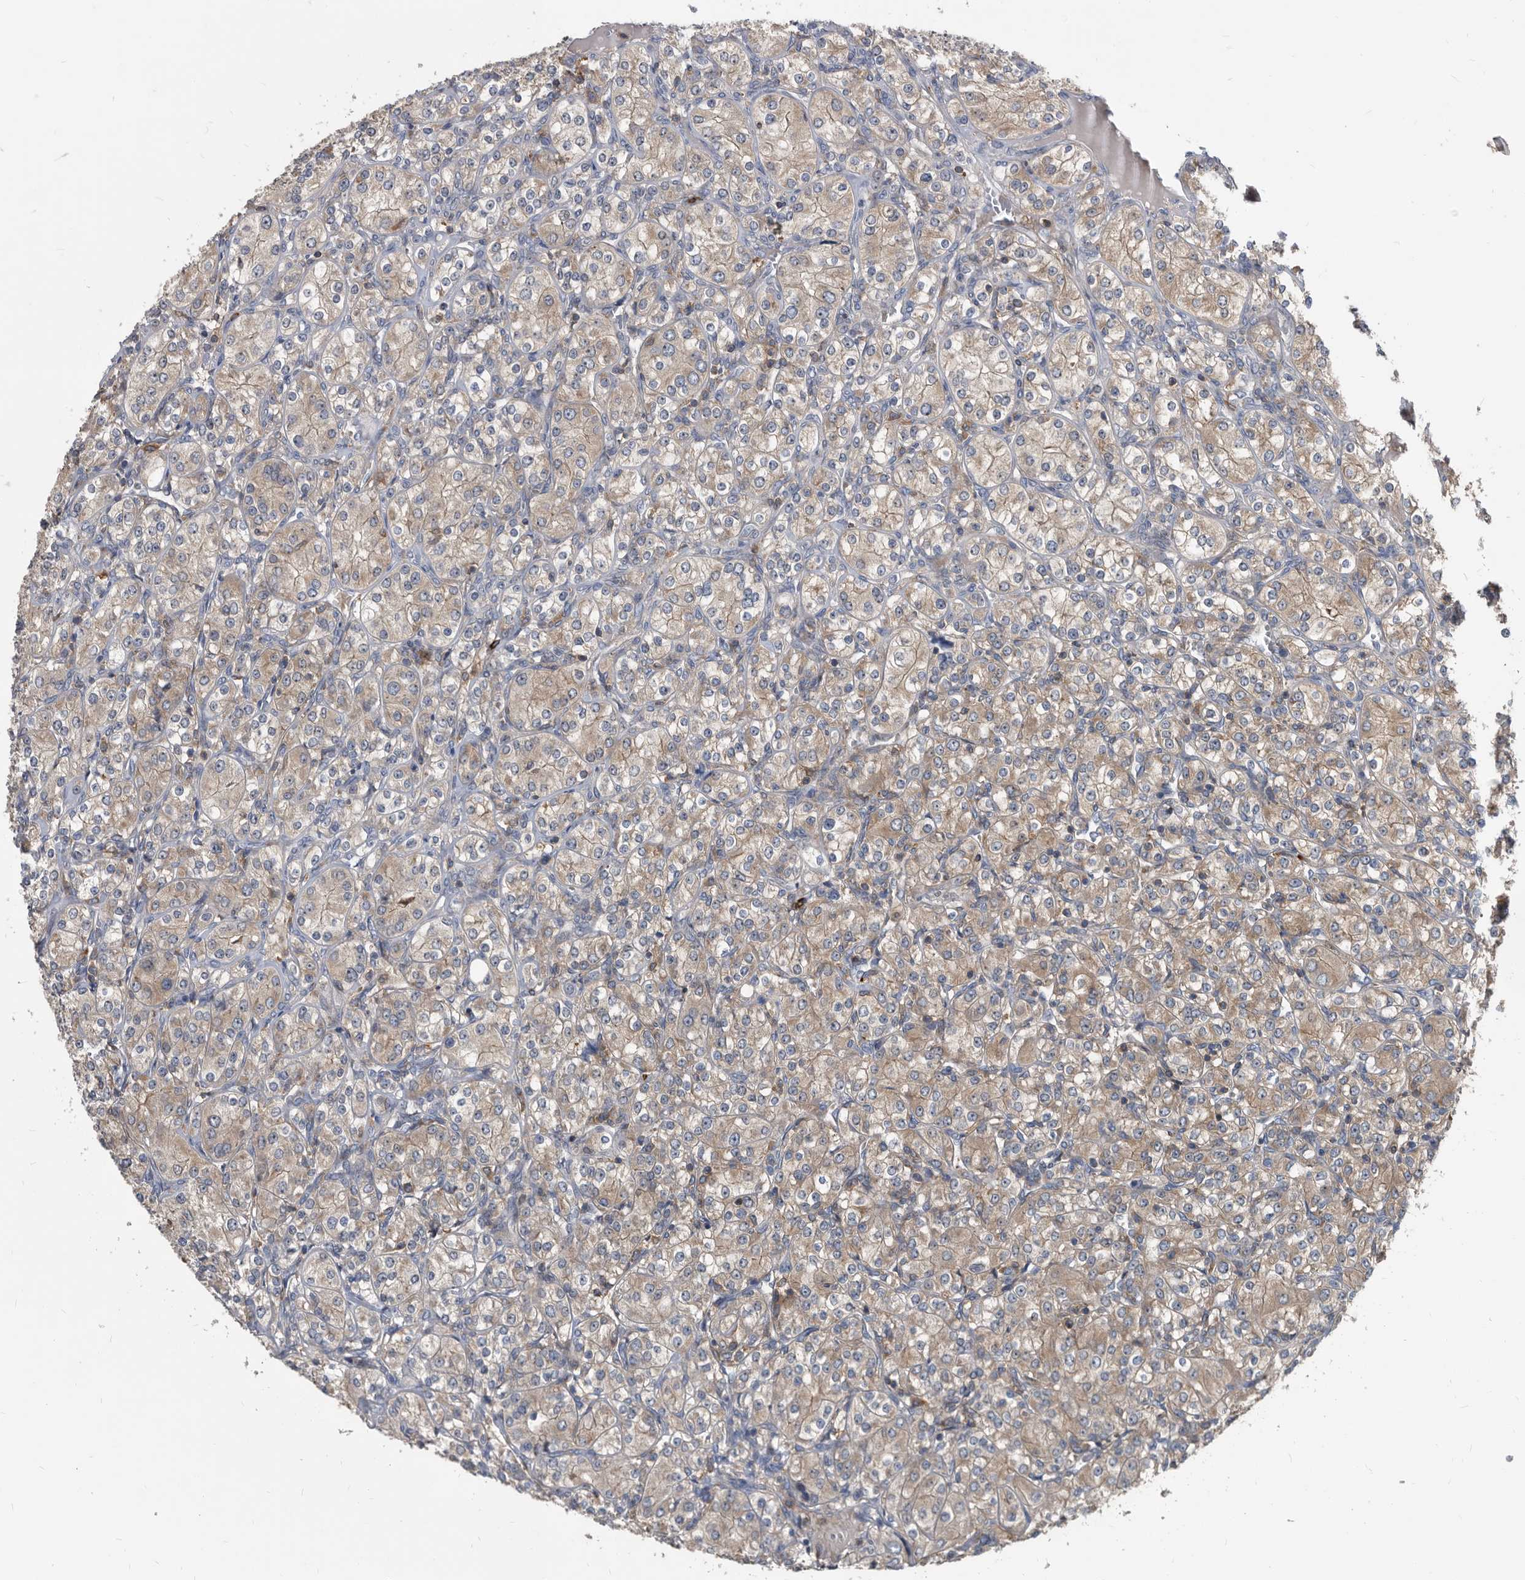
{"staining": {"intensity": "weak", "quantity": "<25%", "location": "cytoplasmic/membranous"}, "tissue": "renal cancer", "cell_type": "Tumor cells", "image_type": "cancer", "snomed": [{"axis": "morphology", "description": "Adenocarcinoma, NOS"}, {"axis": "topography", "description": "Kidney"}], "caption": "This is an IHC image of human renal cancer (adenocarcinoma). There is no positivity in tumor cells.", "gene": "APEH", "patient": {"sex": "male", "age": 77}}